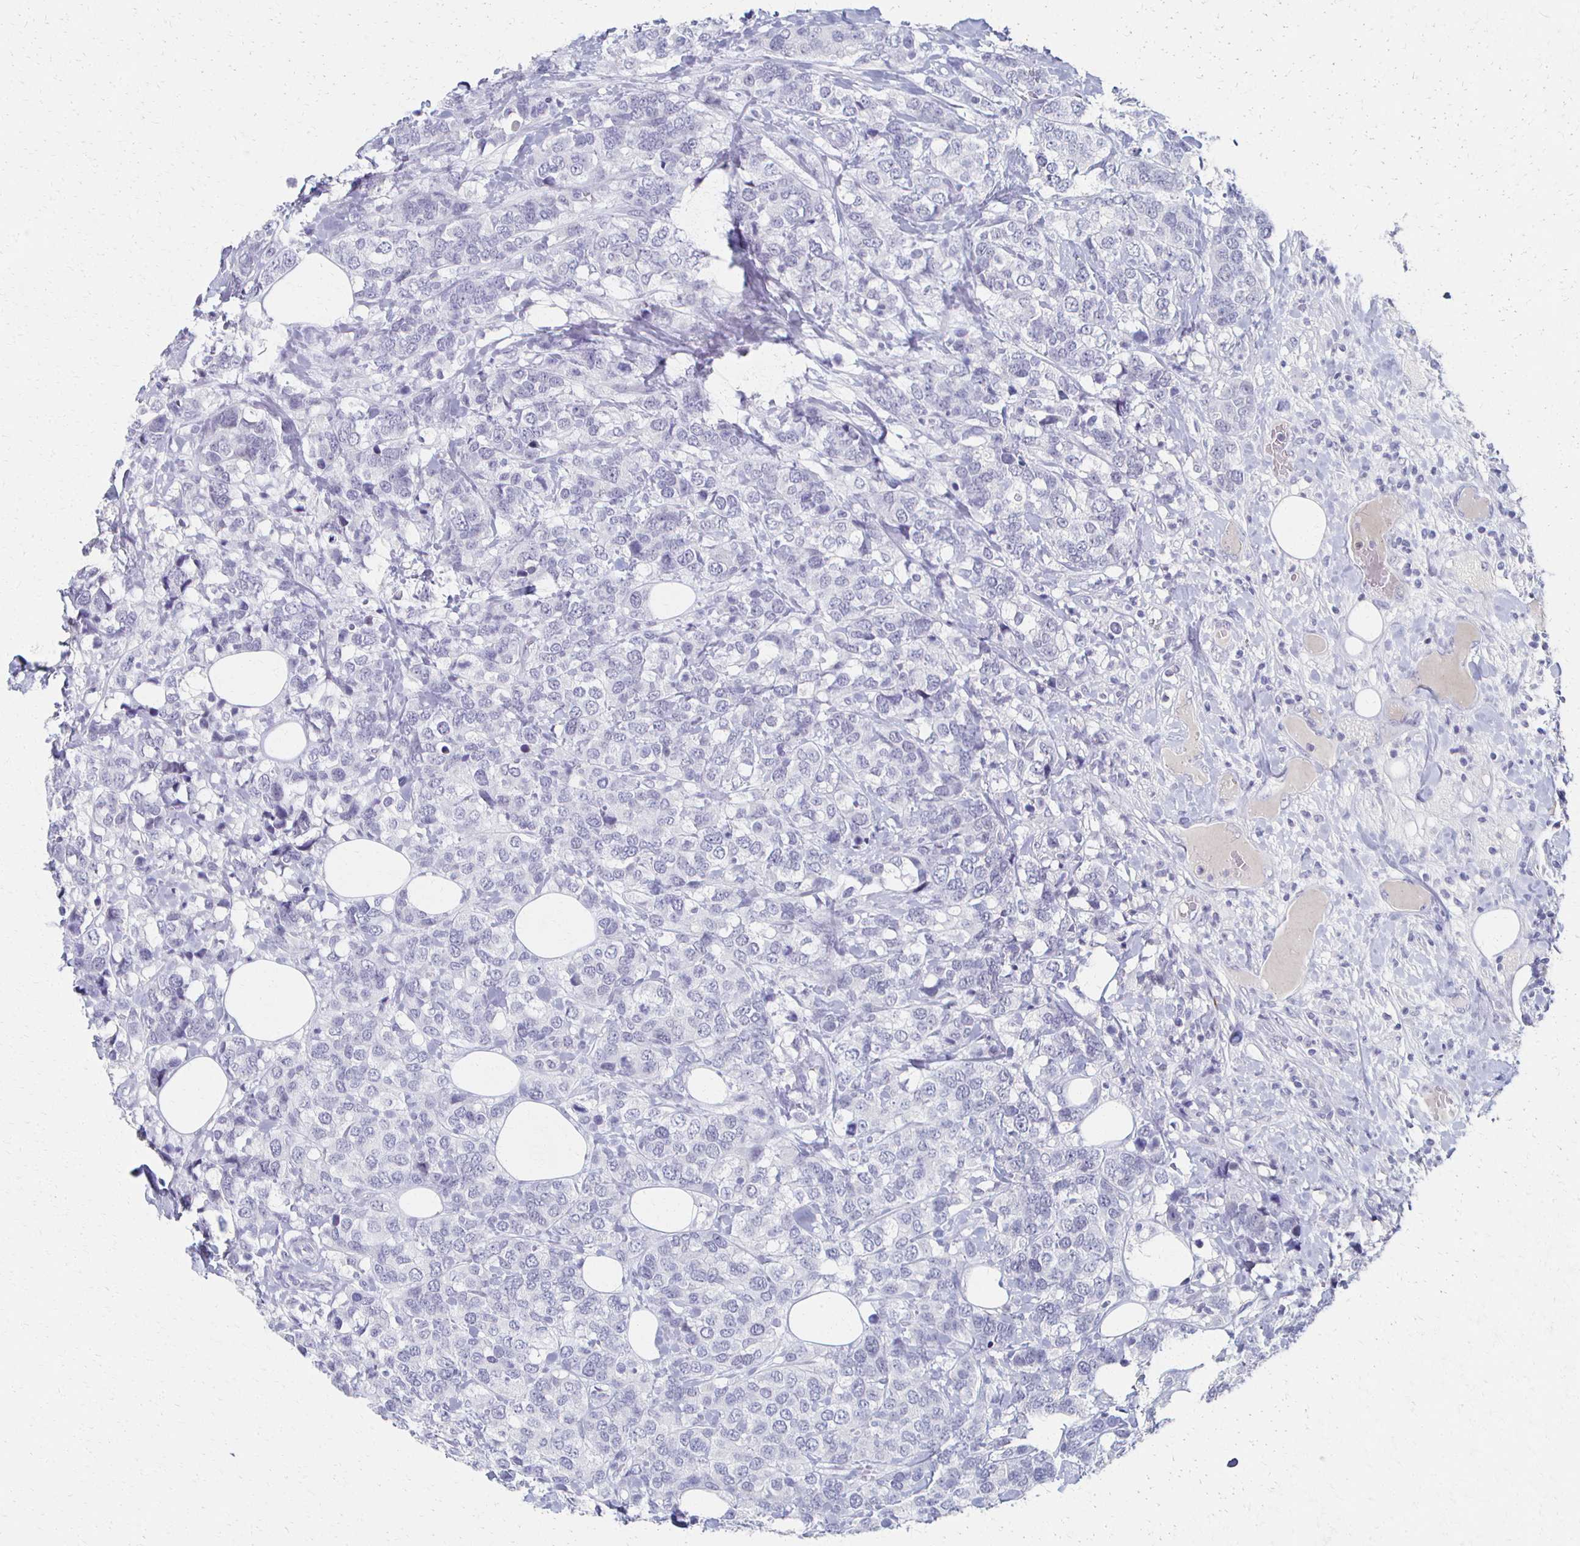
{"staining": {"intensity": "negative", "quantity": "none", "location": "none"}, "tissue": "breast cancer", "cell_type": "Tumor cells", "image_type": "cancer", "snomed": [{"axis": "morphology", "description": "Lobular carcinoma"}, {"axis": "topography", "description": "Breast"}], "caption": "Immunohistochemical staining of breast lobular carcinoma reveals no significant expression in tumor cells.", "gene": "CXCR2", "patient": {"sex": "female", "age": 59}}